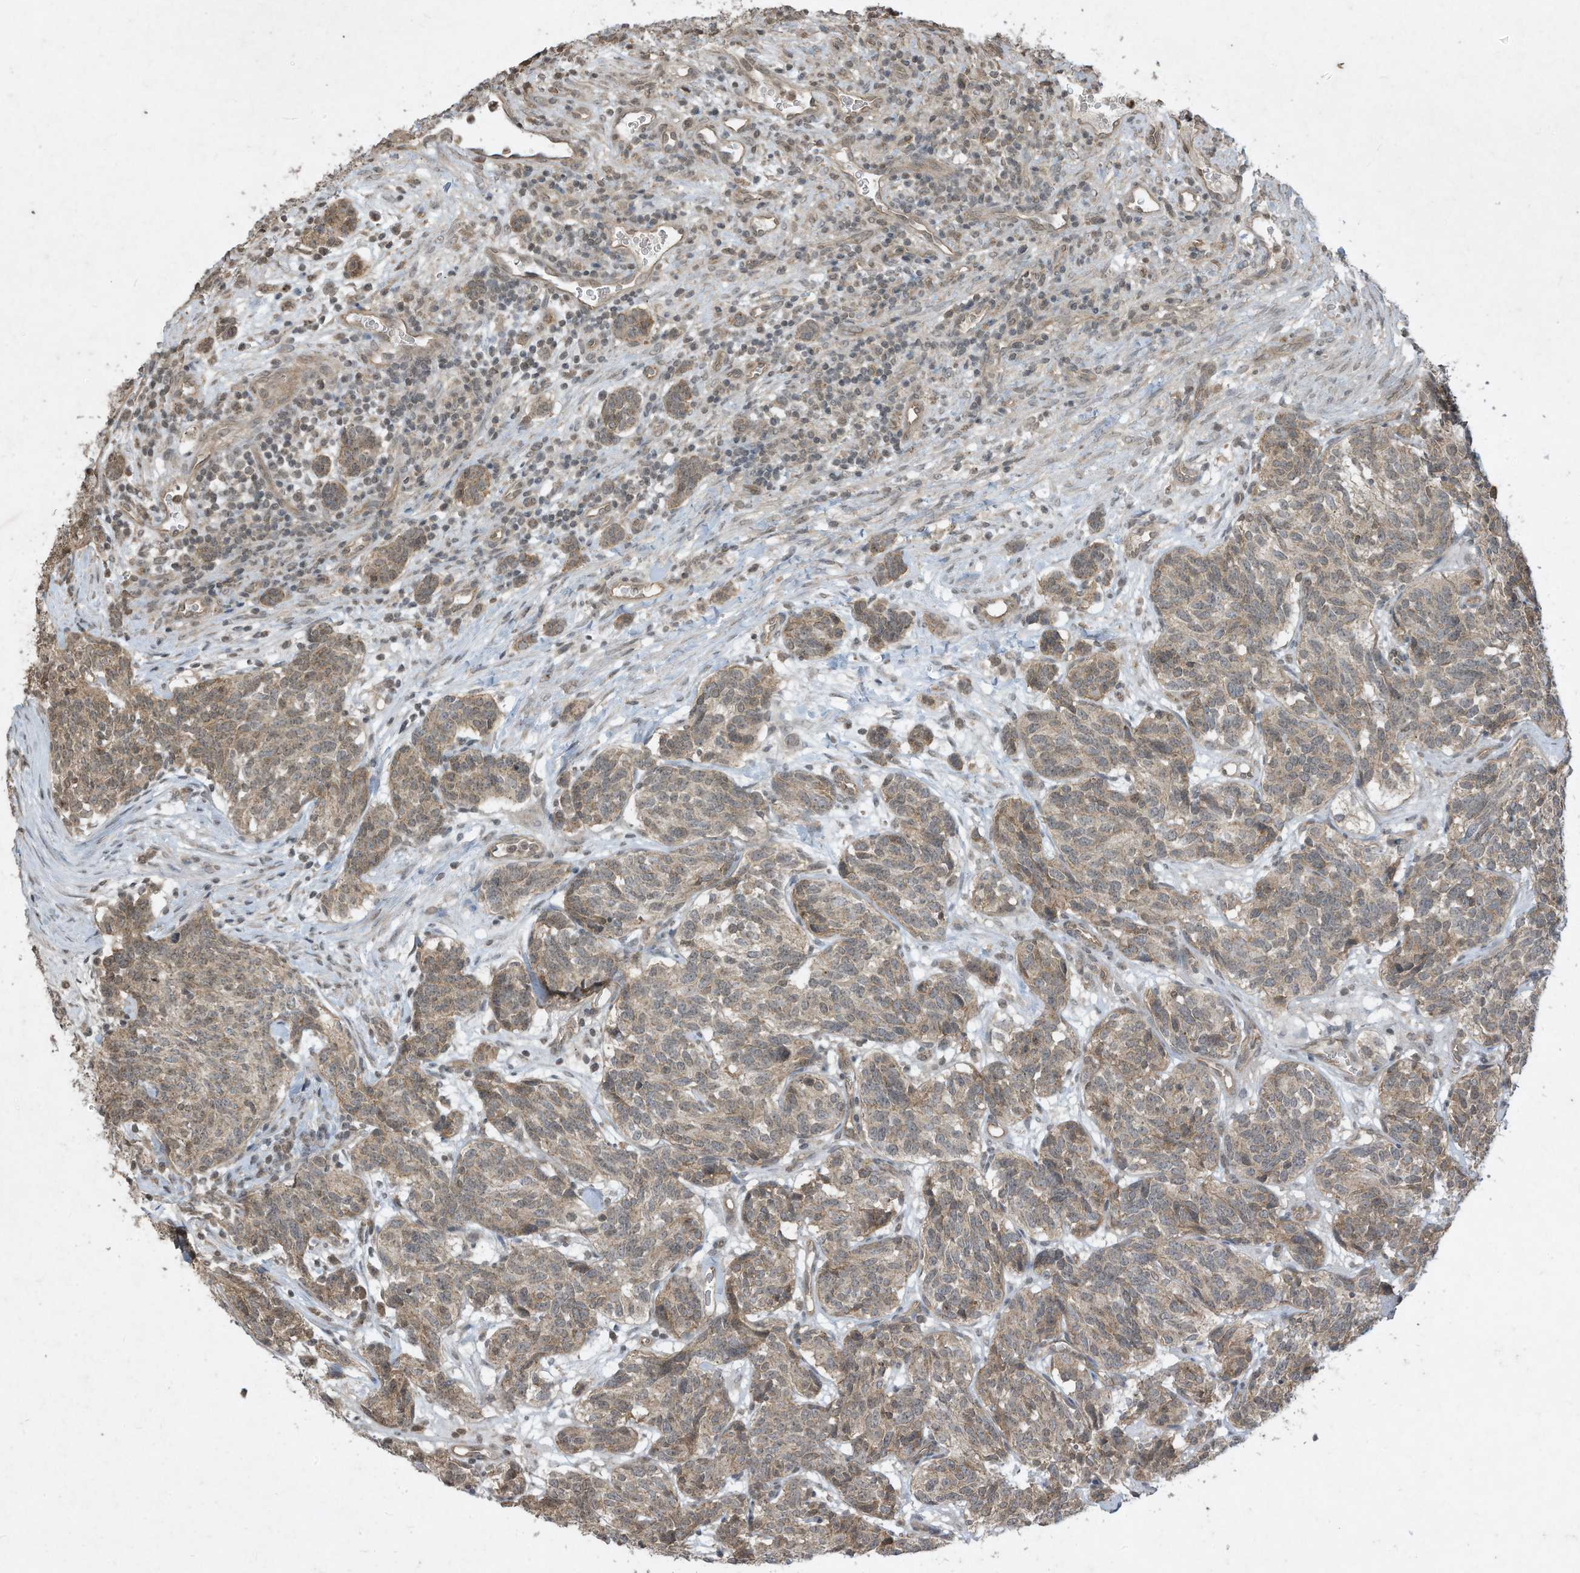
{"staining": {"intensity": "weak", "quantity": ">75%", "location": "cytoplasmic/membranous"}, "tissue": "carcinoid", "cell_type": "Tumor cells", "image_type": "cancer", "snomed": [{"axis": "morphology", "description": "Carcinoid, malignant, NOS"}, {"axis": "topography", "description": "Lung"}], "caption": "A brown stain labels weak cytoplasmic/membranous staining of a protein in human carcinoid tumor cells.", "gene": "MATN2", "patient": {"sex": "female", "age": 46}}